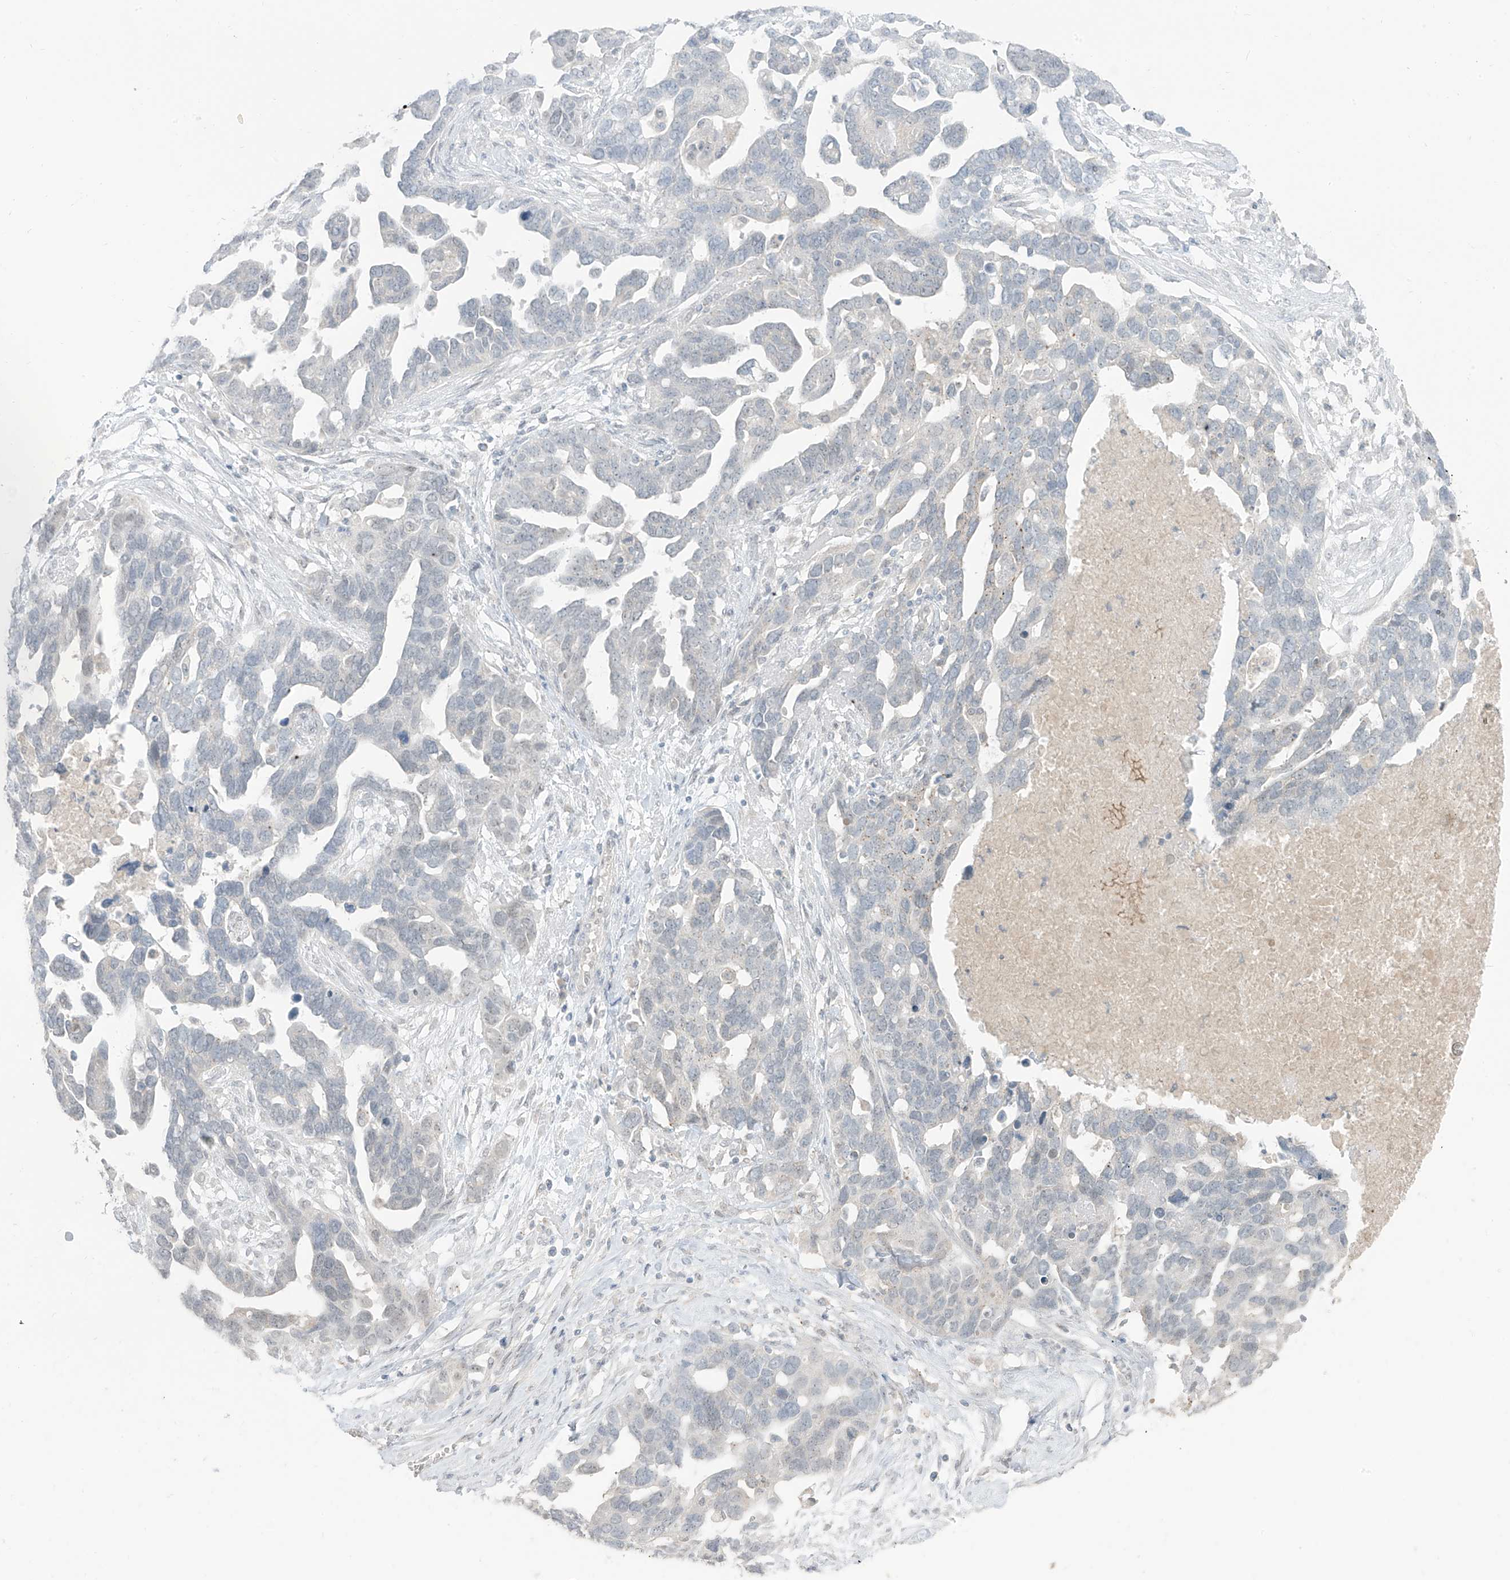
{"staining": {"intensity": "negative", "quantity": "none", "location": "none"}, "tissue": "ovarian cancer", "cell_type": "Tumor cells", "image_type": "cancer", "snomed": [{"axis": "morphology", "description": "Cystadenocarcinoma, serous, NOS"}, {"axis": "topography", "description": "Ovary"}], "caption": "Immunohistochemistry (IHC) histopathology image of human serous cystadenocarcinoma (ovarian) stained for a protein (brown), which shows no expression in tumor cells.", "gene": "PRDM6", "patient": {"sex": "female", "age": 54}}